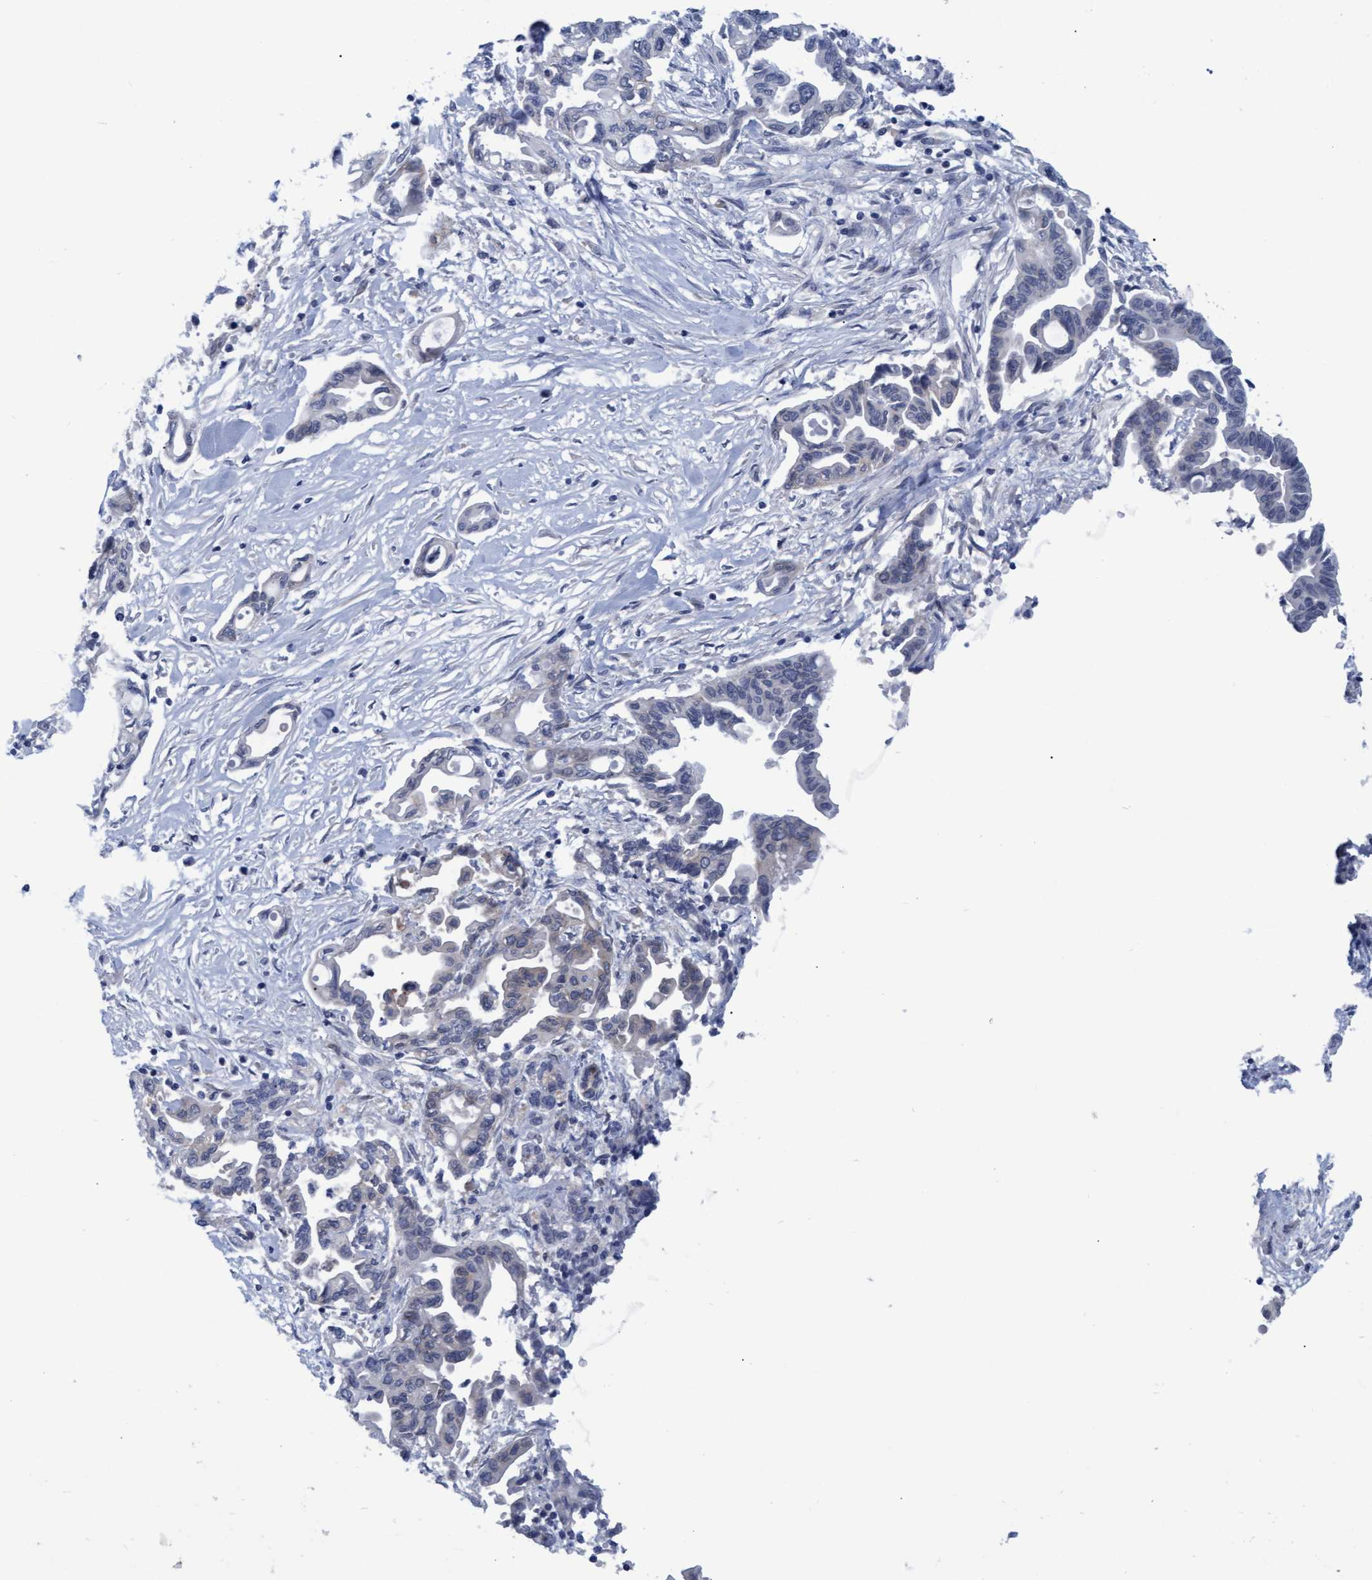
{"staining": {"intensity": "negative", "quantity": "none", "location": "none"}, "tissue": "pancreatic cancer", "cell_type": "Tumor cells", "image_type": "cancer", "snomed": [{"axis": "morphology", "description": "Adenocarcinoma, NOS"}, {"axis": "topography", "description": "Pancreas"}], "caption": "Immunohistochemistry image of pancreatic cancer stained for a protein (brown), which shows no staining in tumor cells. The staining was performed using DAB (3,3'-diaminobenzidine) to visualize the protein expression in brown, while the nuclei were stained in blue with hematoxylin (Magnification: 20x).", "gene": "SSTR3", "patient": {"sex": "female", "age": 57}}